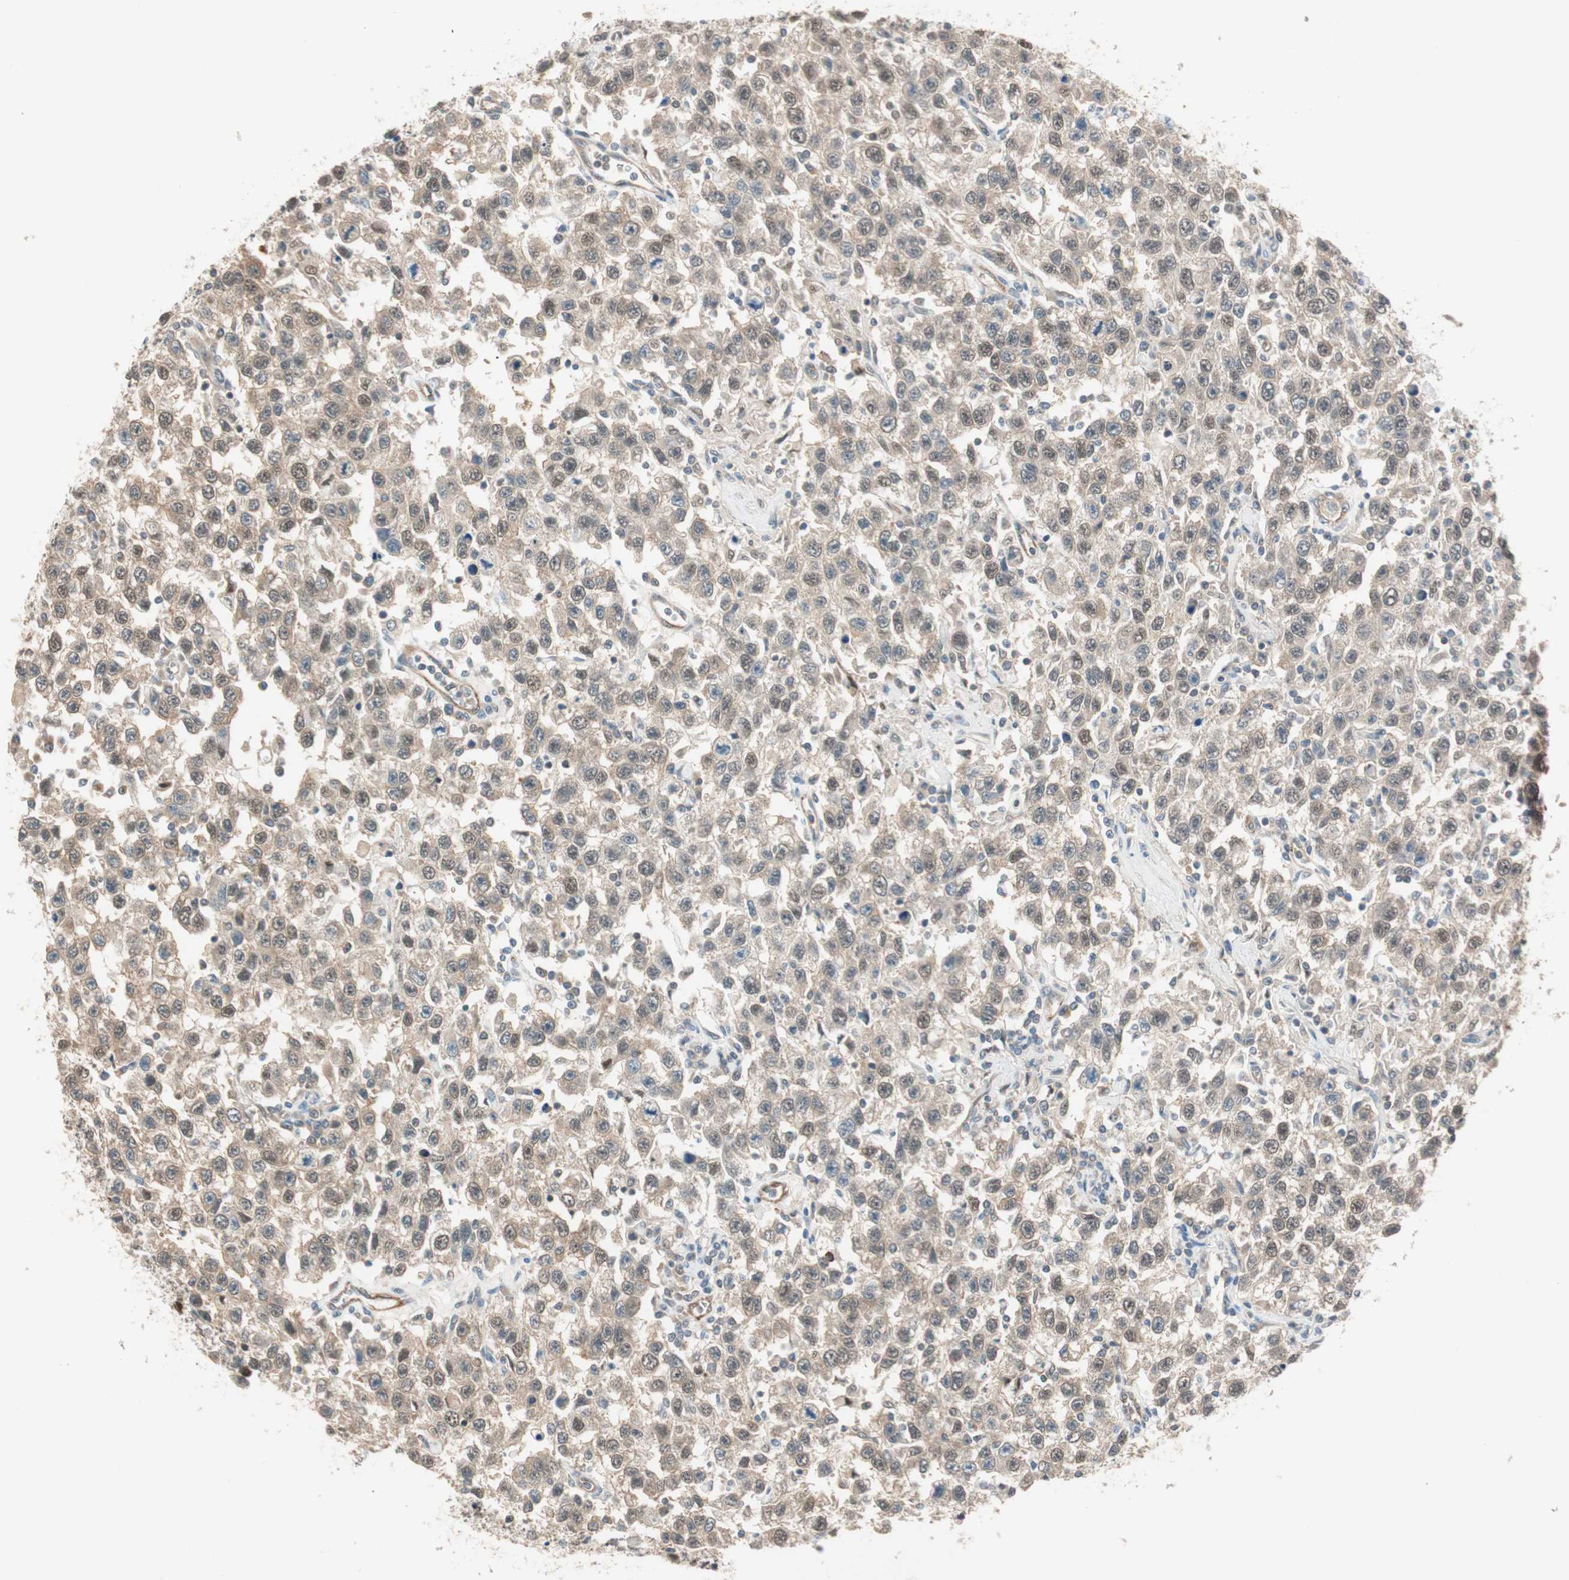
{"staining": {"intensity": "weak", "quantity": ">75%", "location": "cytoplasmic/membranous,nuclear"}, "tissue": "testis cancer", "cell_type": "Tumor cells", "image_type": "cancer", "snomed": [{"axis": "morphology", "description": "Seminoma, NOS"}, {"axis": "topography", "description": "Testis"}], "caption": "Immunohistochemistry (DAB (3,3'-diaminobenzidine)) staining of testis cancer exhibits weak cytoplasmic/membranous and nuclear protein positivity in about >75% of tumor cells.", "gene": "PSMD8", "patient": {"sex": "male", "age": 41}}